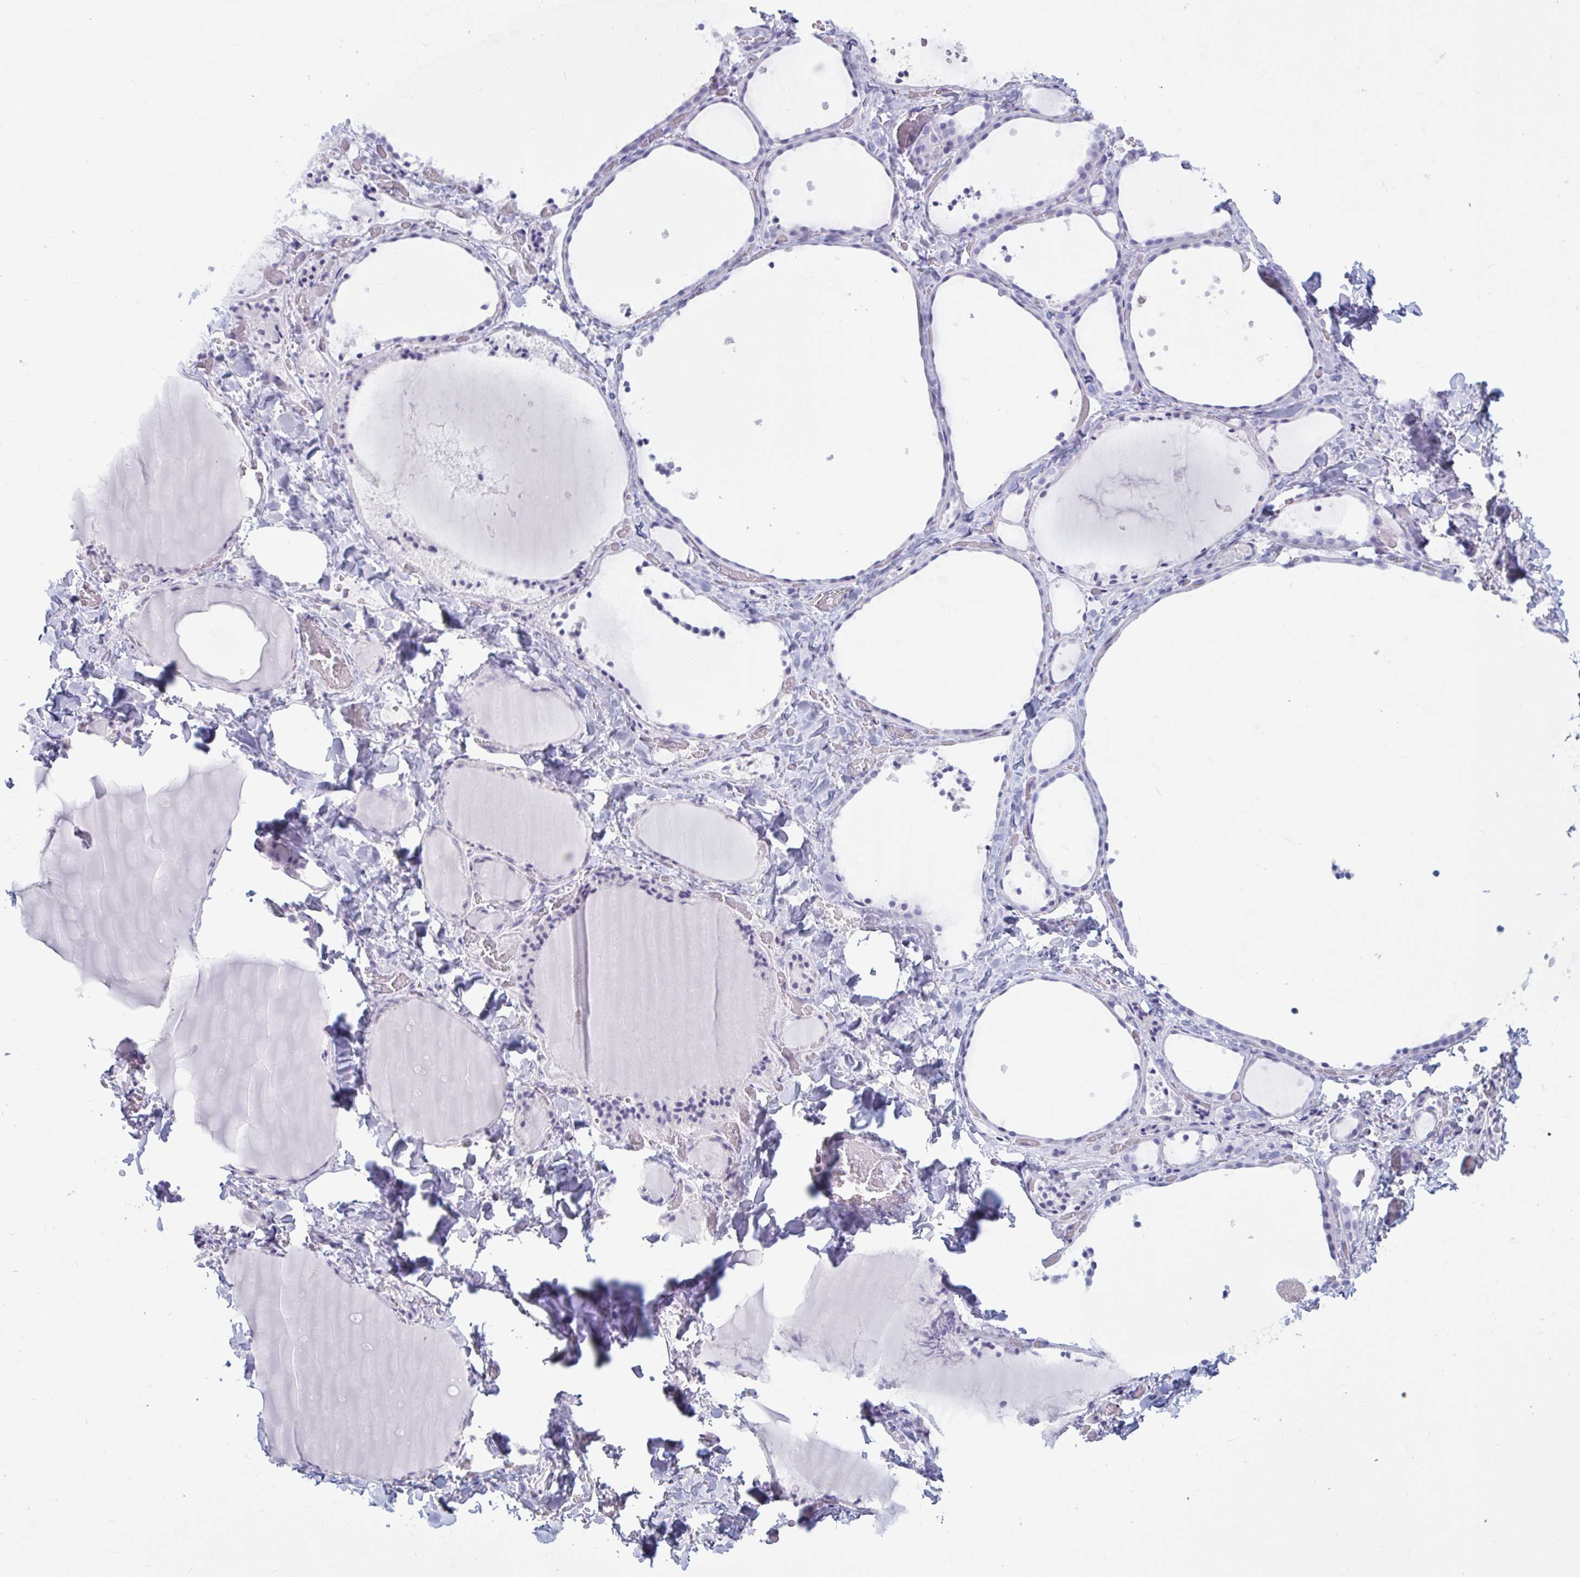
{"staining": {"intensity": "negative", "quantity": "none", "location": "none"}, "tissue": "thyroid gland", "cell_type": "Glandular cells", "image_type": "normal", "snomed": [{"axis": "morphology", "description": "Normal tissue, NOS"}, {"axis": "topography", "description": "Thyroid gland"}], "caption": "There is no significant staining in glandular cells of thyroid gland. (DAB IHC visualized using brightfield microscopy, high magnification).", "gene": "BBS10", "patient": {"sex": "female", "age": 36}}